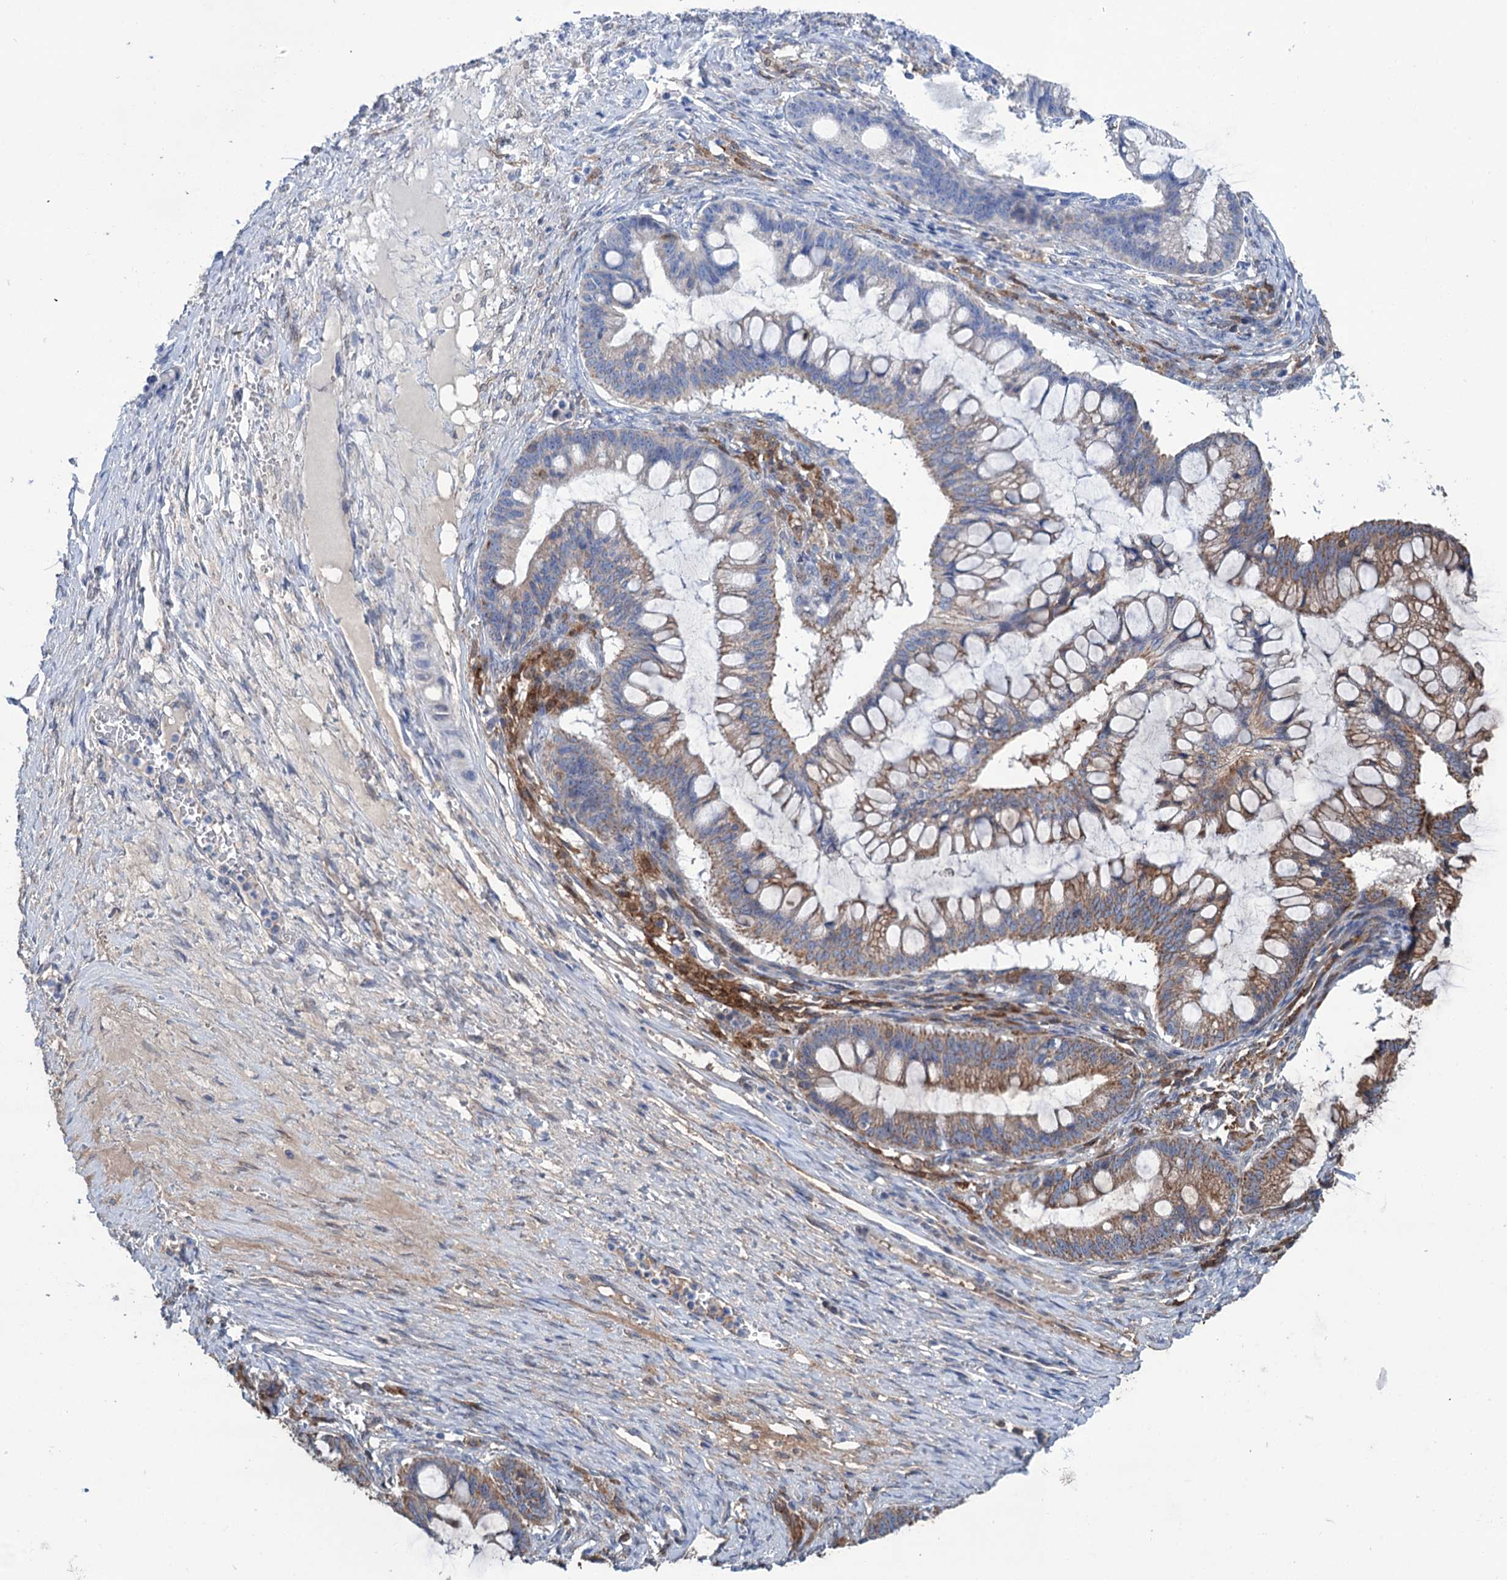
{"staining": {"intensity": "moderate", "quantity": "25%-75%", "location": "cytoplasmic/membranous"}, "tissue": "ovarian cancer", "cell_type": "Tumor cells", "image_type": "cancer", "snomed": [{"axis": "morphology", "description": "Cystadenocarcinoma, mucinous, NOS"}, {"axis": "topography", "description": "Ovary"}], "caption": "Ovarian mucinous cystadenocarcinoma stained with a brown dye demonstrates moderate cytoplasmic/membranous positive expression in about 25%-75% of tumor cells.", "gene": "LPIN1", "patient": {"sex": "female", "age": 73}}